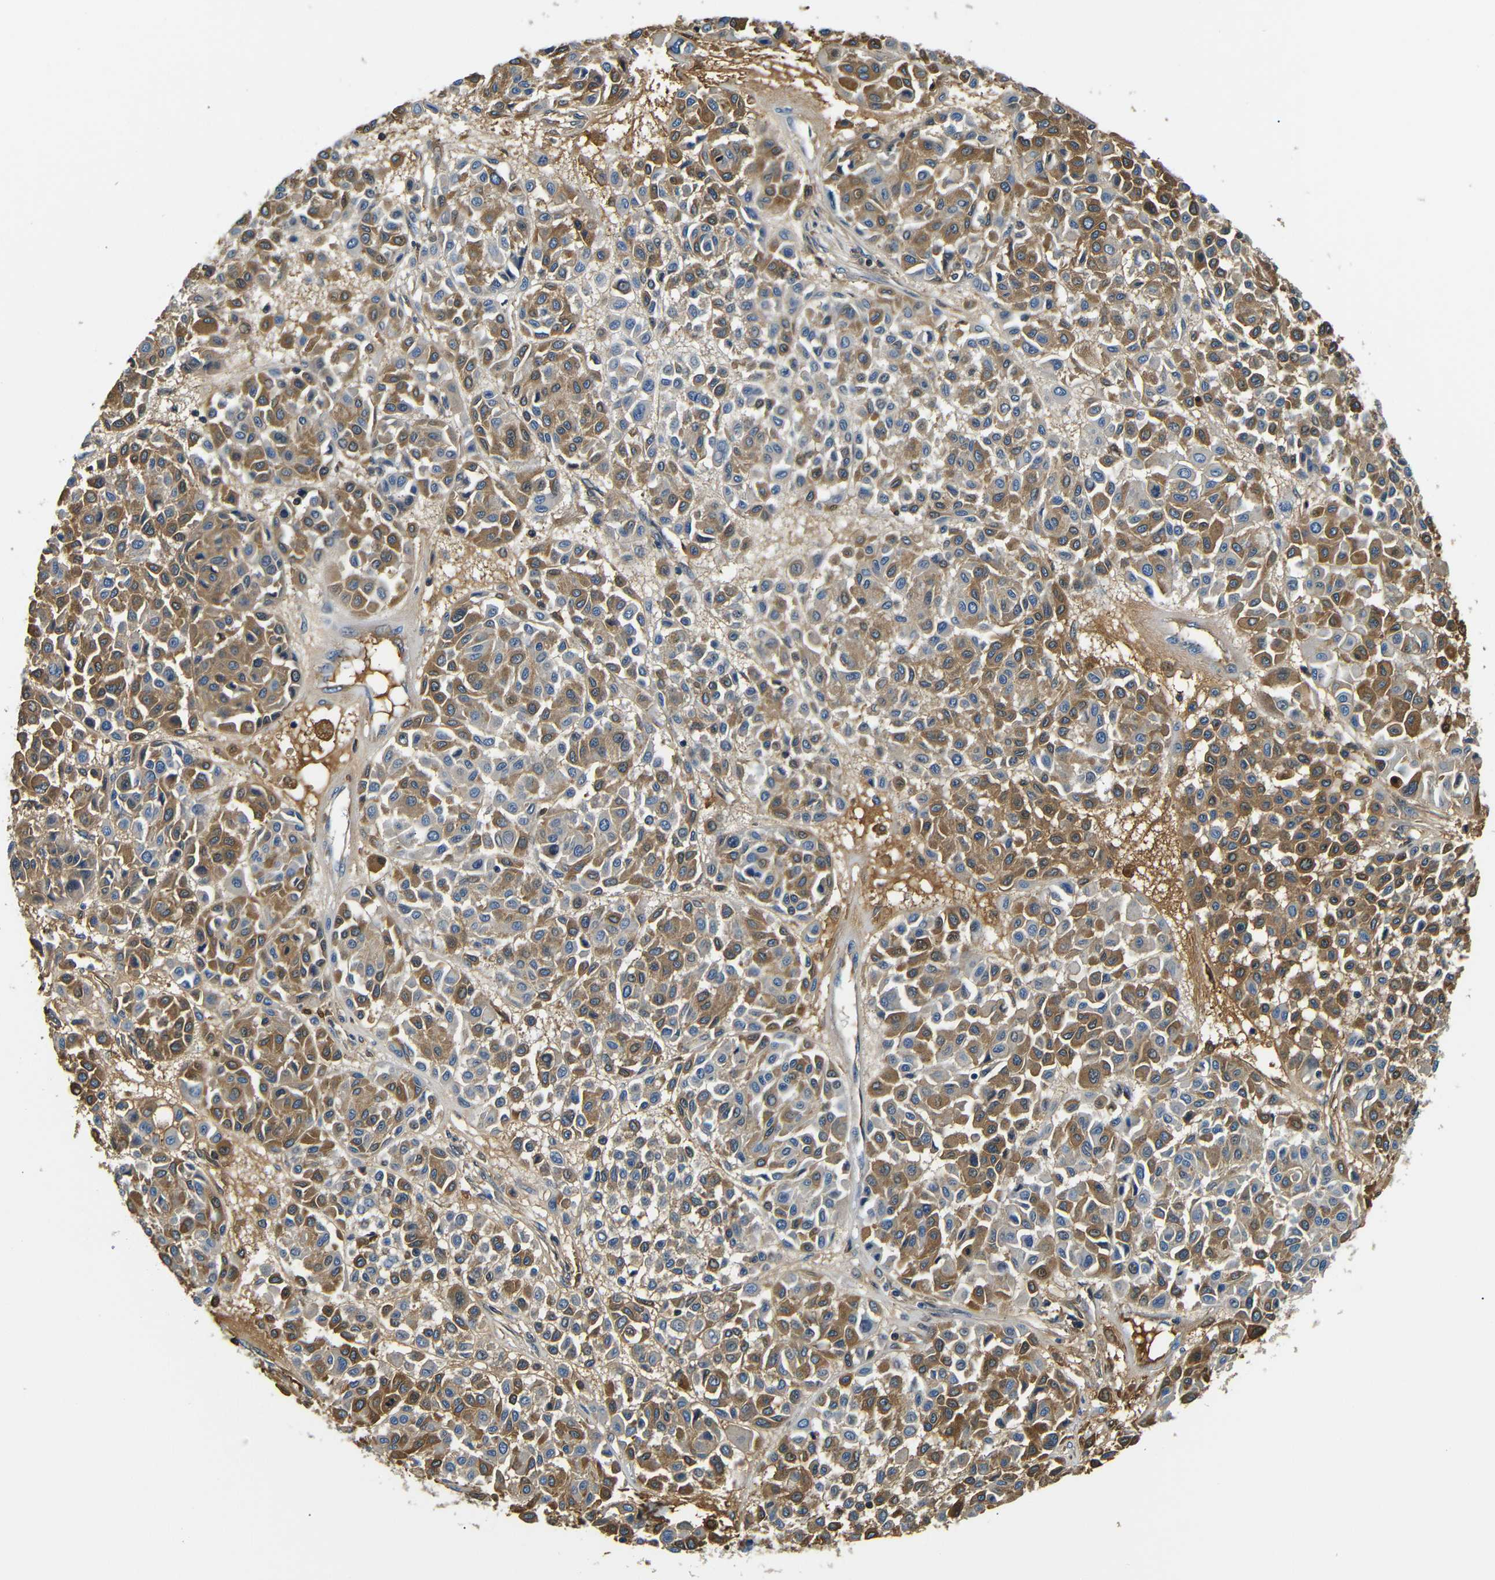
{"staining": {"intensity": "moderate", "quantity": ">75%", "location": "cytoplasmic/membranous"}, "tissue": "melanoma", "cell_type": "Tumor cells", "image_type": "cancer", "snomed": [{"axis": "morphology", "description": "Malignant melanoma, Metastatic site"}, {"axis": "topography", "description": "Soft tissue"}], "caption": "The micrograph shows immunohistochemical staining of melanoma. There is moderate cytoplasmic/membranous expression is identified in about >75% of tumor cells.", "gene": "LHCGR", "patient": {"sex": "male", "age": 41}}